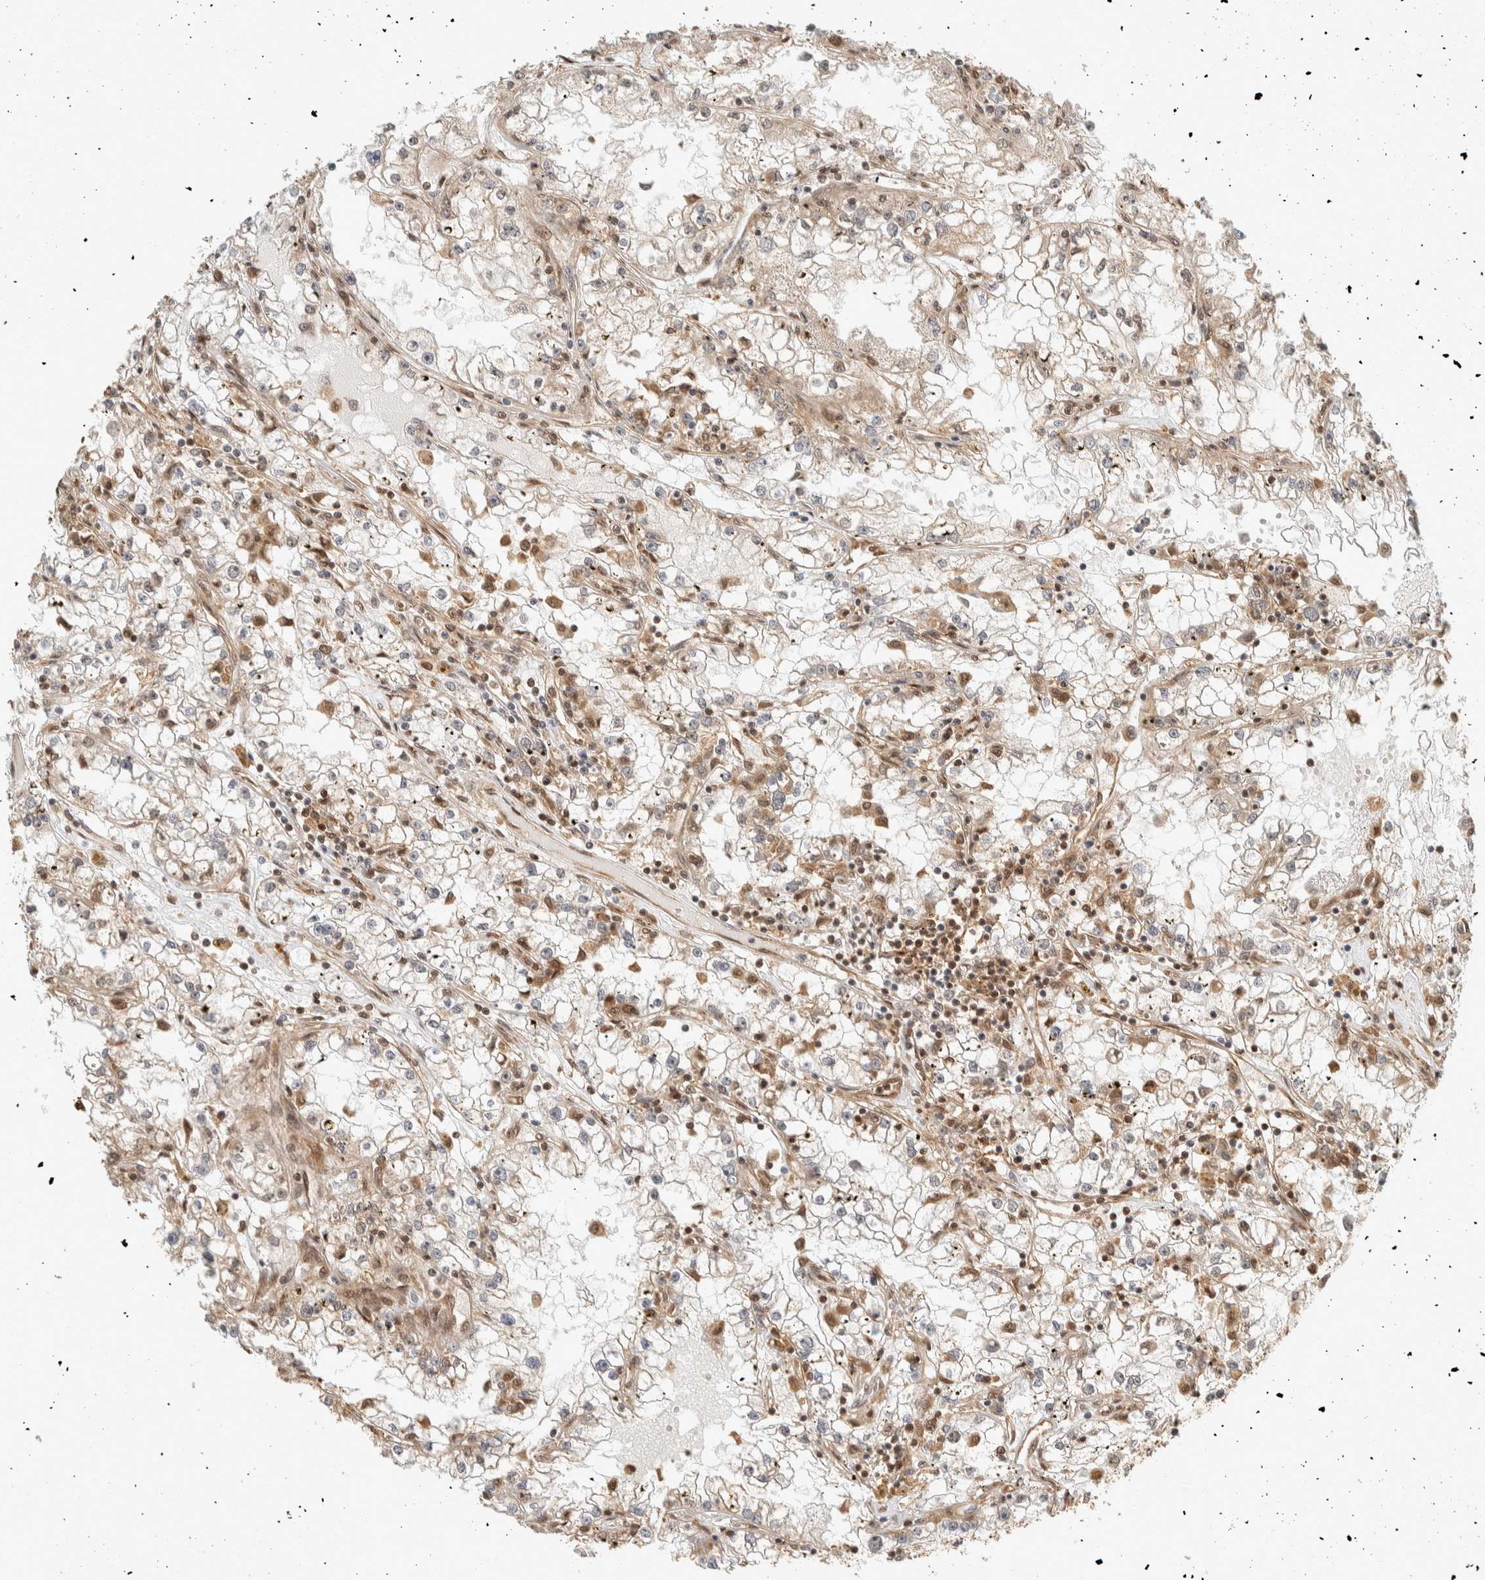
{"staining": {"intensity": "moderate", "quantity": "<25%", "location": "cytoplasmic/membranous,nuclear"}, "tissue": "renal cancer", "cell_type": "Tumor cells", "image_type": "cancer", "snomed": [{"axis": "morphology", "description": "Adenocarcinoma, NOS"}, {"axis": "topography", "description": "Kidney"}], "caption": "Renal cancer (adenocarcinoma) stained with a protein marker exhibits moderate staining in tumor cells.", "gene": "ZBTB2", "patient": {"sex": "male", "age": 56}}